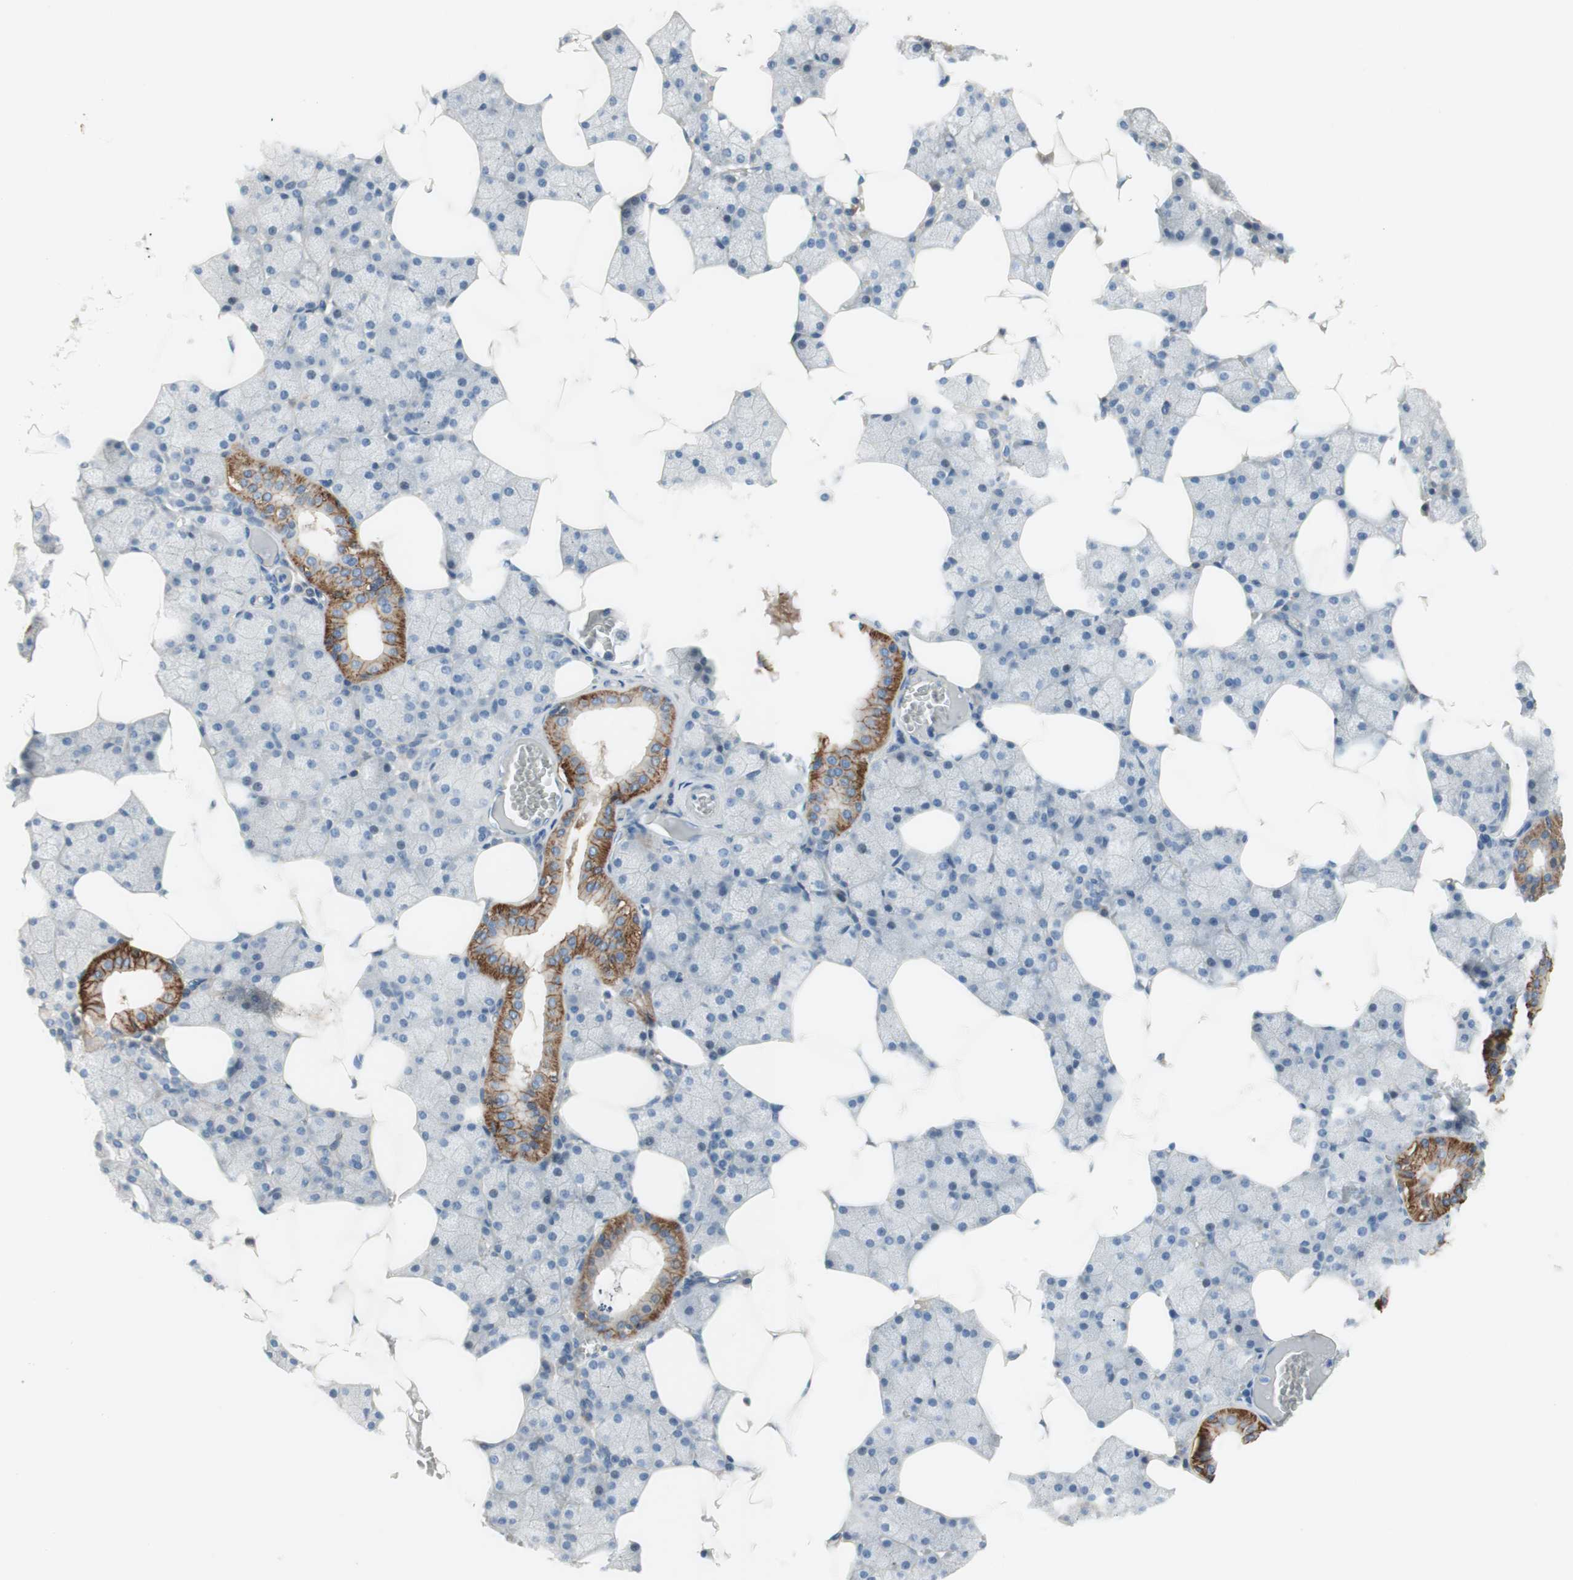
{"staining": {"intensity": "strong", "quantity": "<25%", "location": "cytoplasmic/membranous"}, "tissue": "salivary gland", "cell_type": "Glandular cells", "image_type": "normal", "snomed": [{"axis": "morphology", "description": "Normal tissue, NOS"}, {"axis": "topography", "description": "Salivary gland"}], "caption": "Strong cytoplasmic/membranous protein staining is seen in about <25% of glandular cells in salivary gland. The protein of interest is shown in brown color, while the nuclei are stained blue.", "gene": "FDFT1", "patient": {"sex": "male", "age": 62}}